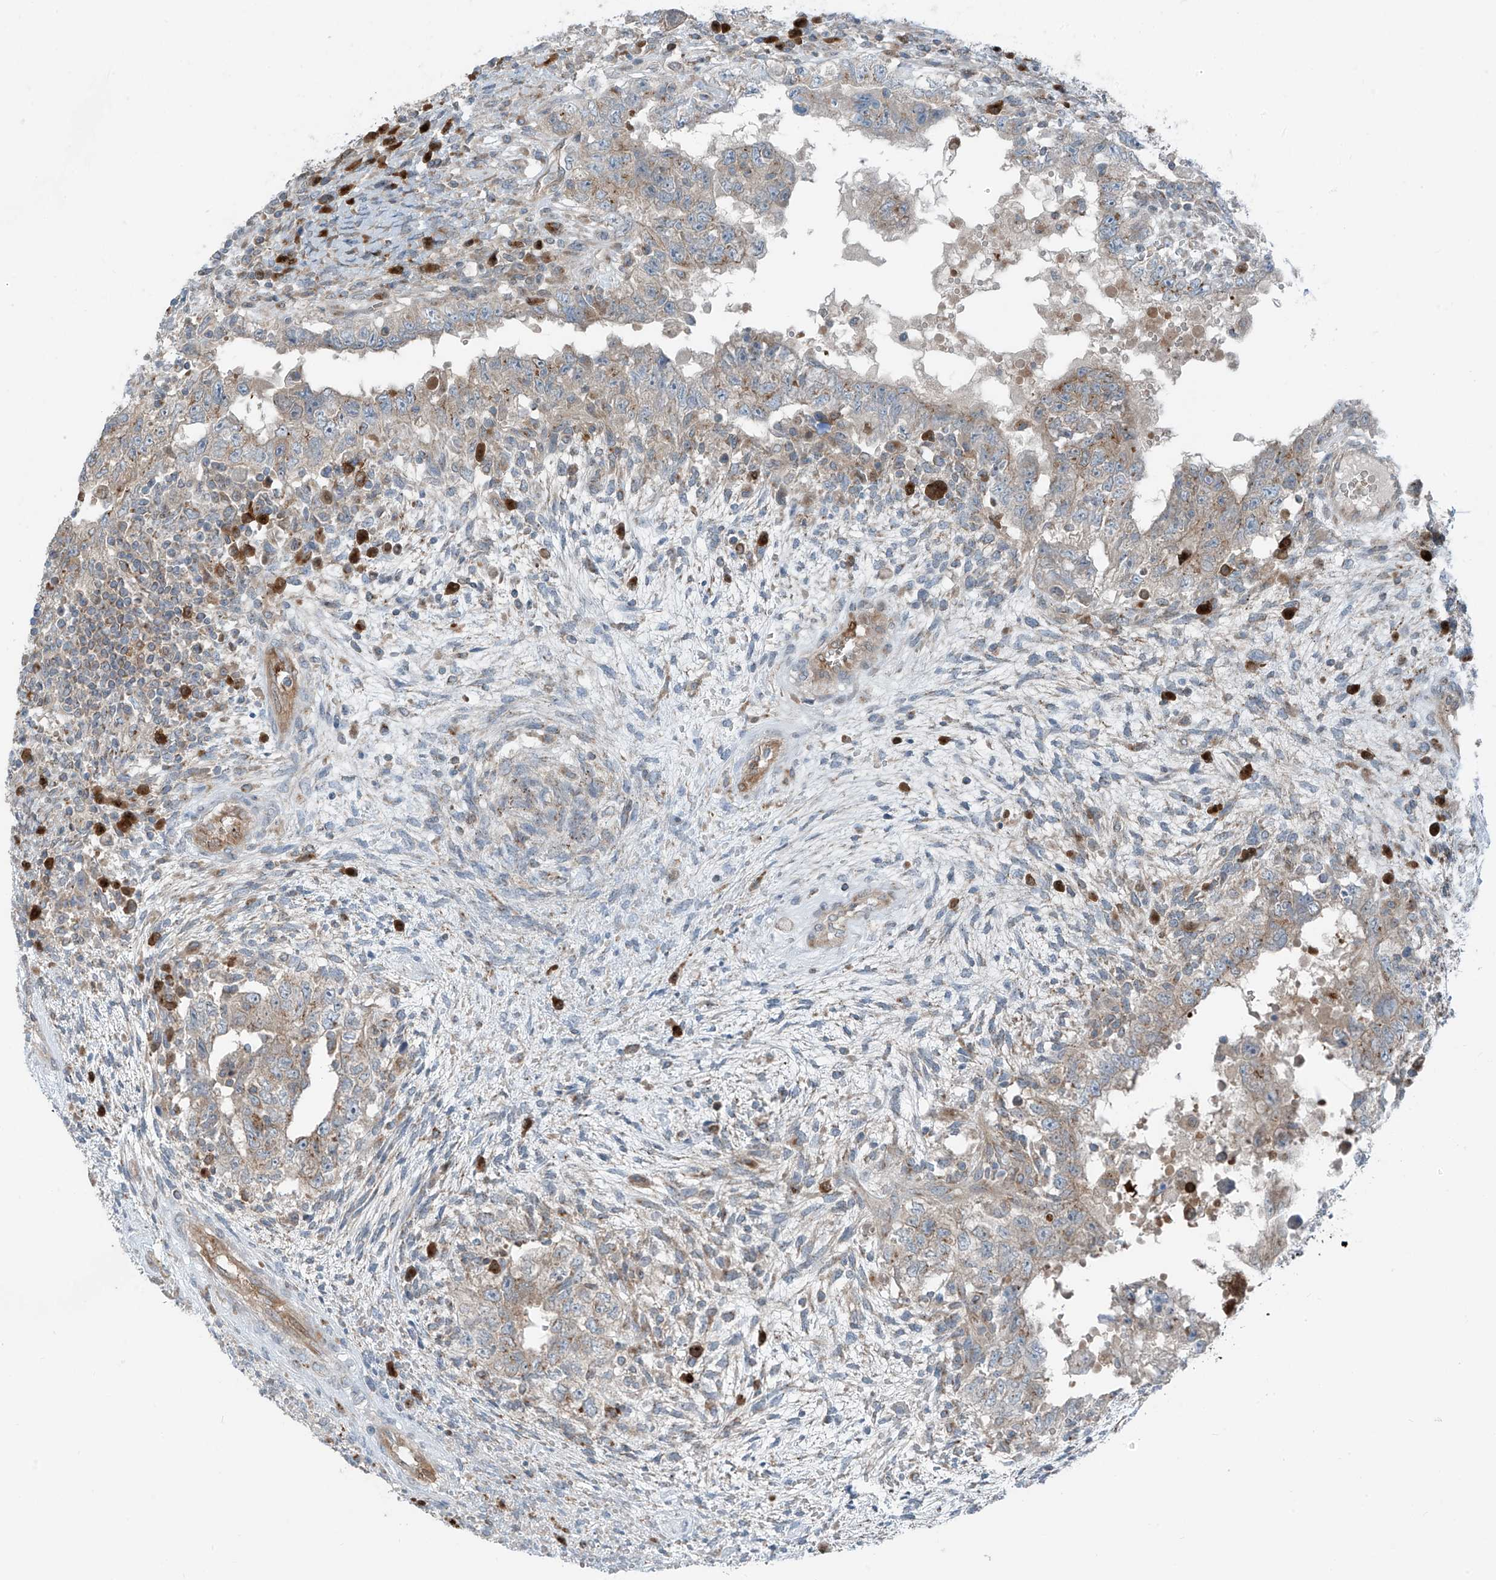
{"staining": {"intensity": "moderate", "quantity": "25%-75%", "location": "cytoplasmic/membranous"}, "tissue": "testis cancer", "cell_type": "Tumor cells", "image_type": "cancer", "snomed": [{"axis": "morphology", "description": "Carcinoma, Embryonal, NOS"}, {"axis": "topography", "description": "Testis"}], "caption": "This photomicrograph exhibits embryonal carcinoma (testis) stained with immunohistochemistry (IHC) to label a protein in brown. The cytoplasmic/membranous of tumor cells show moderate positivity for the protein. Nuclei are counter-stained blue.", "gene": "SLC12A6", "patient": {"sex": "male", "age": 26}}